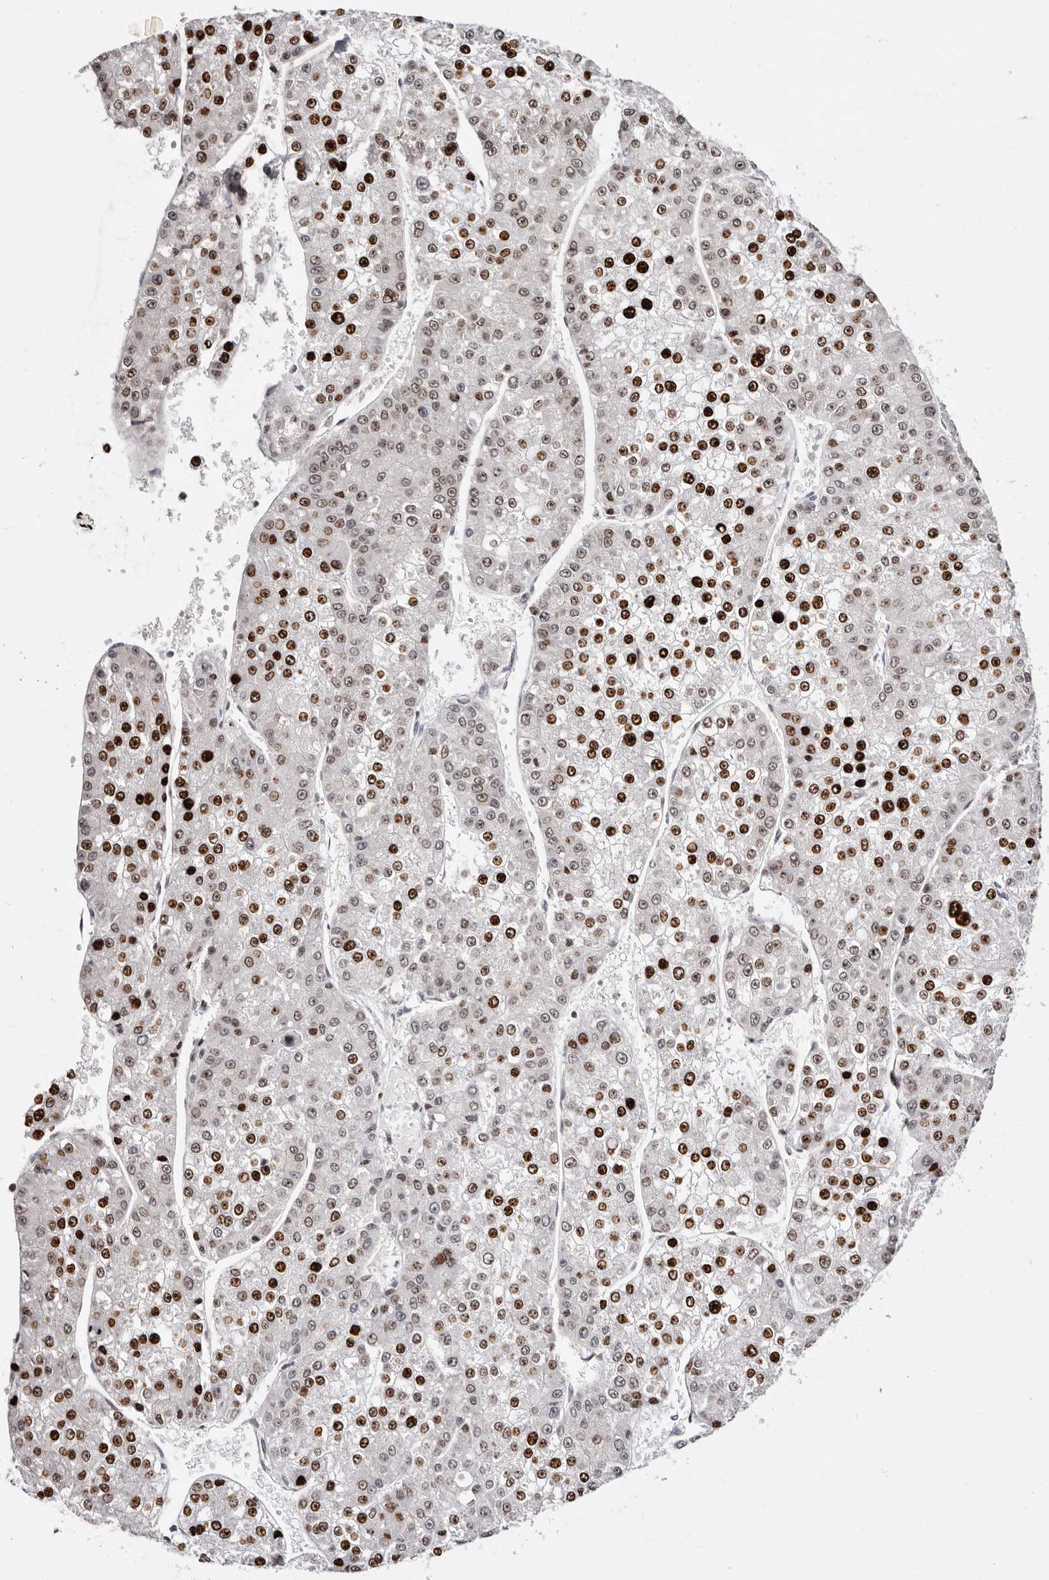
{"staining": {"intensity": "strong", "quantity": ">75%", "location": "cytoplasmic/membranous,nuclear"}, "tissue": "liver cancer", "cell_type": "Tumor cells", "image_type": "cancer", "snomed": [{"axis": "morphology", "description": "Carcinoma, Hepatocellular, NOS"}, {"axis": "topography", "description": "Liver"}], "caption": "Immunohistochemical staining of hepatocellular carcinoma (liver) shows high levels of strong cytoplasmic/membranous and nuclear protein staining in about >75% of tumor cells. The staining is performed using DAB (3,3'-diaminobenzidine) brown chromogen to label protein expression. The nuclei are counter-stained blue using hematoxylin.", "gene": "NUP153", "patient": {"sex": "female", "age": 73}}